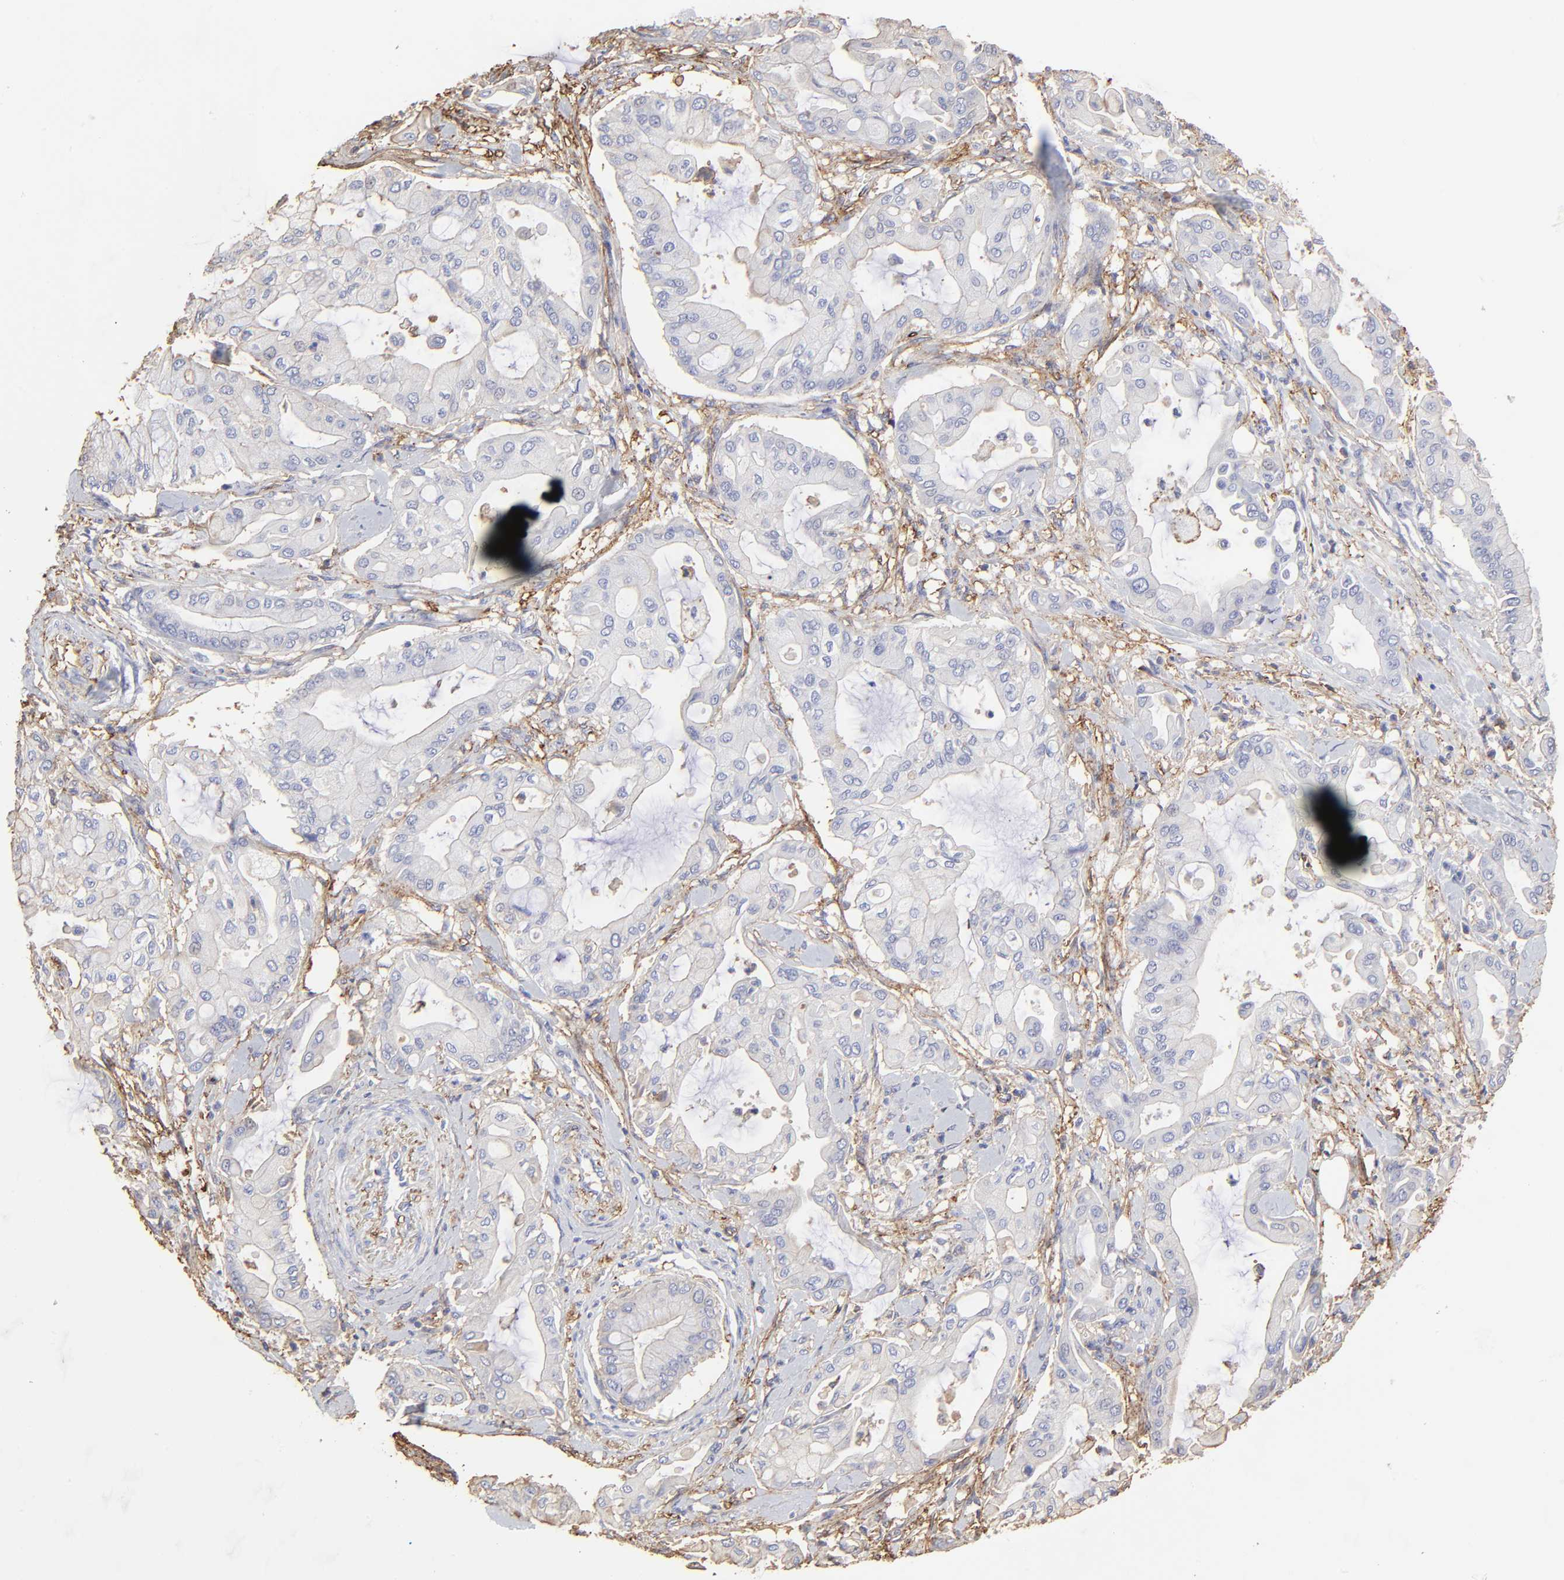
{"staining": {"intensity": "negative", "quantity": "none", "location": "none"}, "tissue": "pancreatic cancer", "cell_type": "Tumor cells", "image_type": "cancer", "snomed": [{"axis": "morphology", "description": "Adenocarcinoma, NOS"}, {"axis": "morphology", "description": "Adenocarcinoma, metastatic, NOS"}, {"axis": "topography", "description": "Lymph node"}, {"axis": "topography", "description": "Pancreas"}, {"axis": "topography", "description": "Duodenum"}], "caption": "The micrograph reveals no significant expression in tumor cells of pancreatic adenocarcinoma. (Brightfield microscopy of DAB immunohistochemistry at high magnification).", "gene": "ANXA6", "patient": {"sex": "female", "age": 64}}